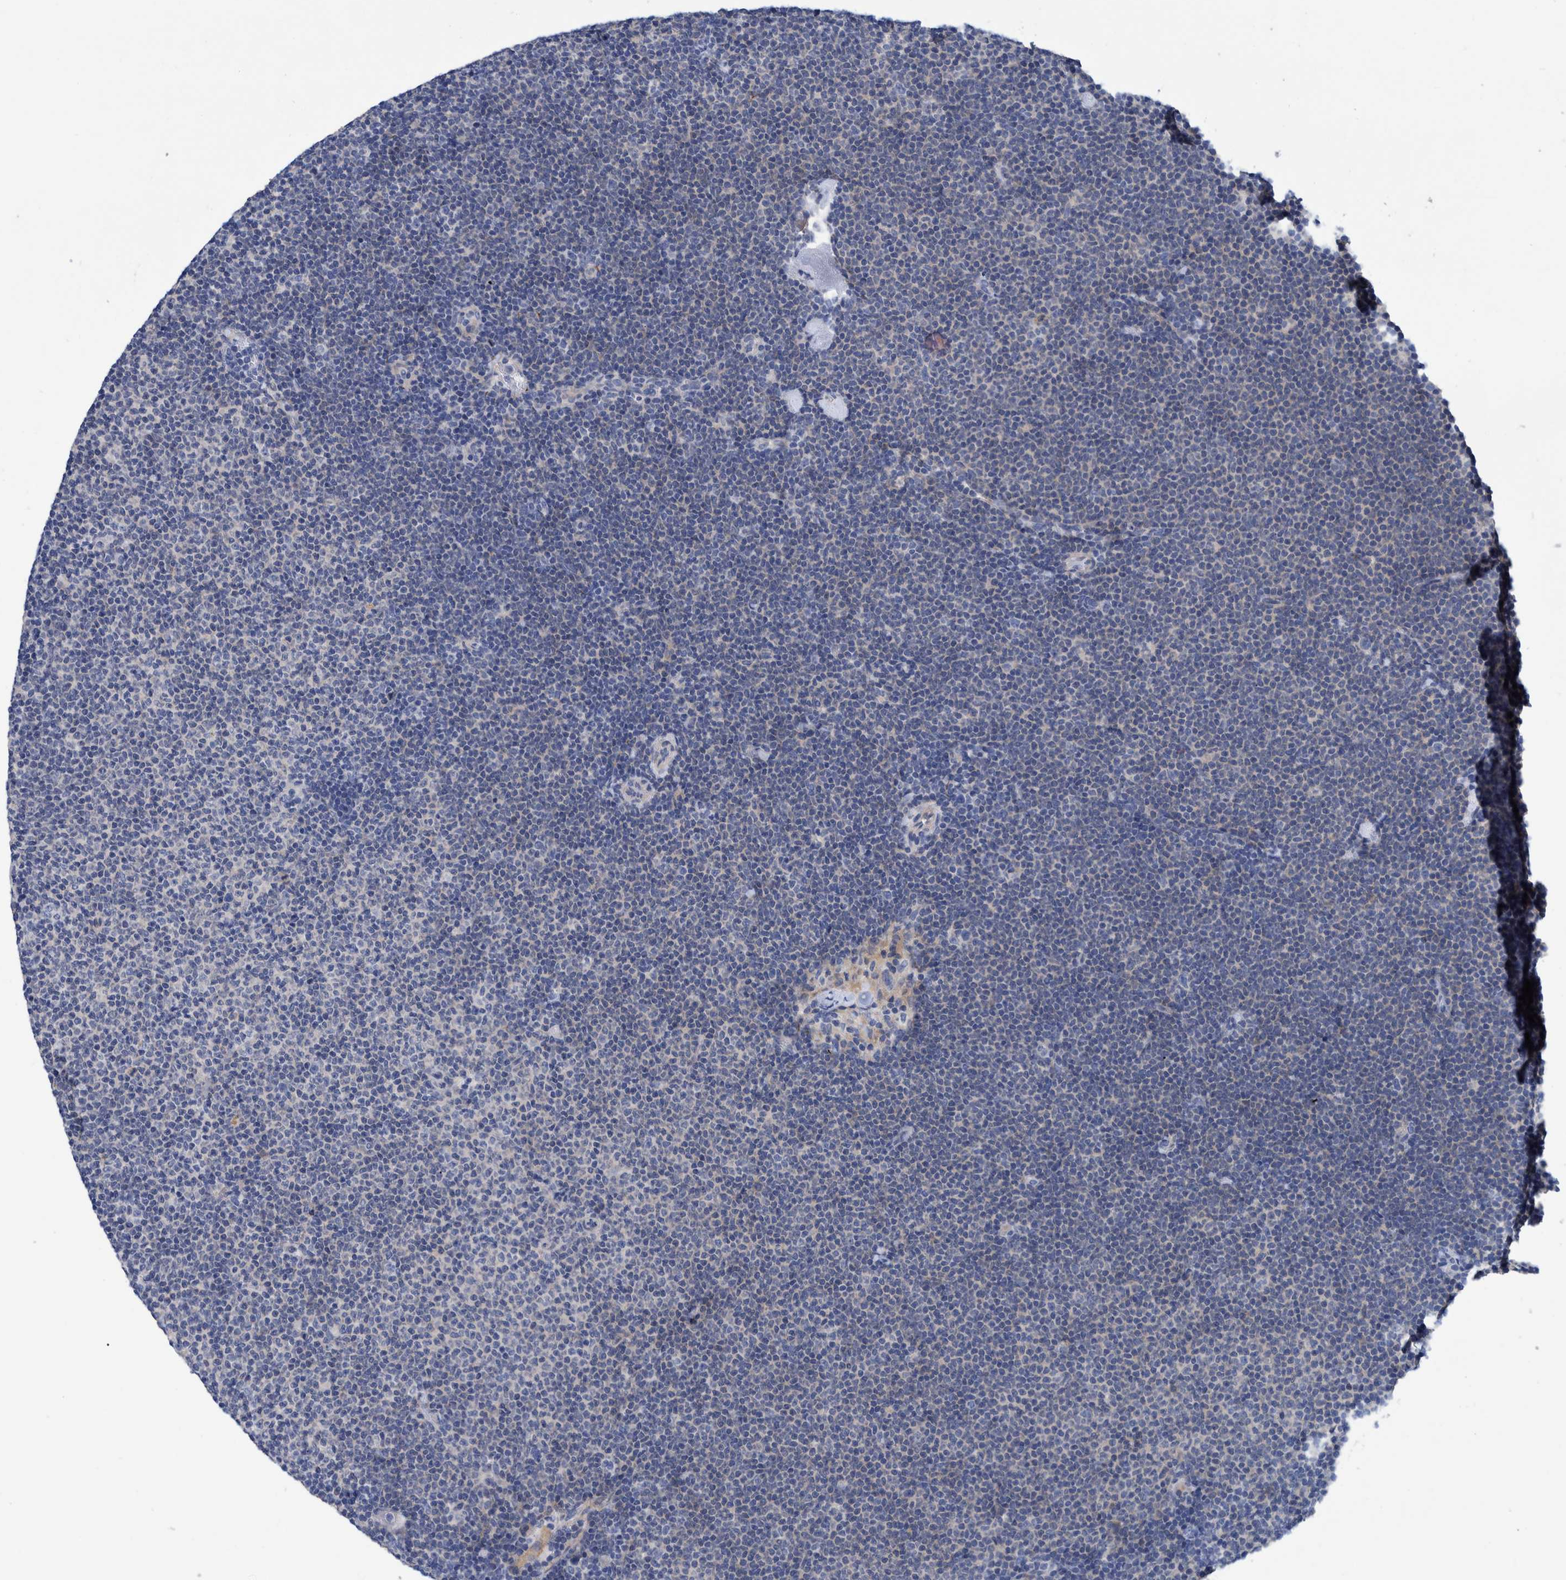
{"staining": {"intensity": "negative", "quantity": "none", "location": "none"}, "tissue": "lymphoma", "cell_type": "Tumor cells", "image_type": "cancer", "snomed": [{"axis": "morphology", "description": "Malignant lymphoma, non-Hodgkin's type, Low grade"}, {"axis": "topography", "description": "Lymph node"}], "caption": "High magnification brightfield microscopy of malignant lymphoma, non-Hodgkin's type (low-grade) stained with DAB (brown) and counterstained with hematoxylin (blue): tumor cells show no significant staining.", "gene": "MKS1", "patient": {"sex": "female", "age": 53}}